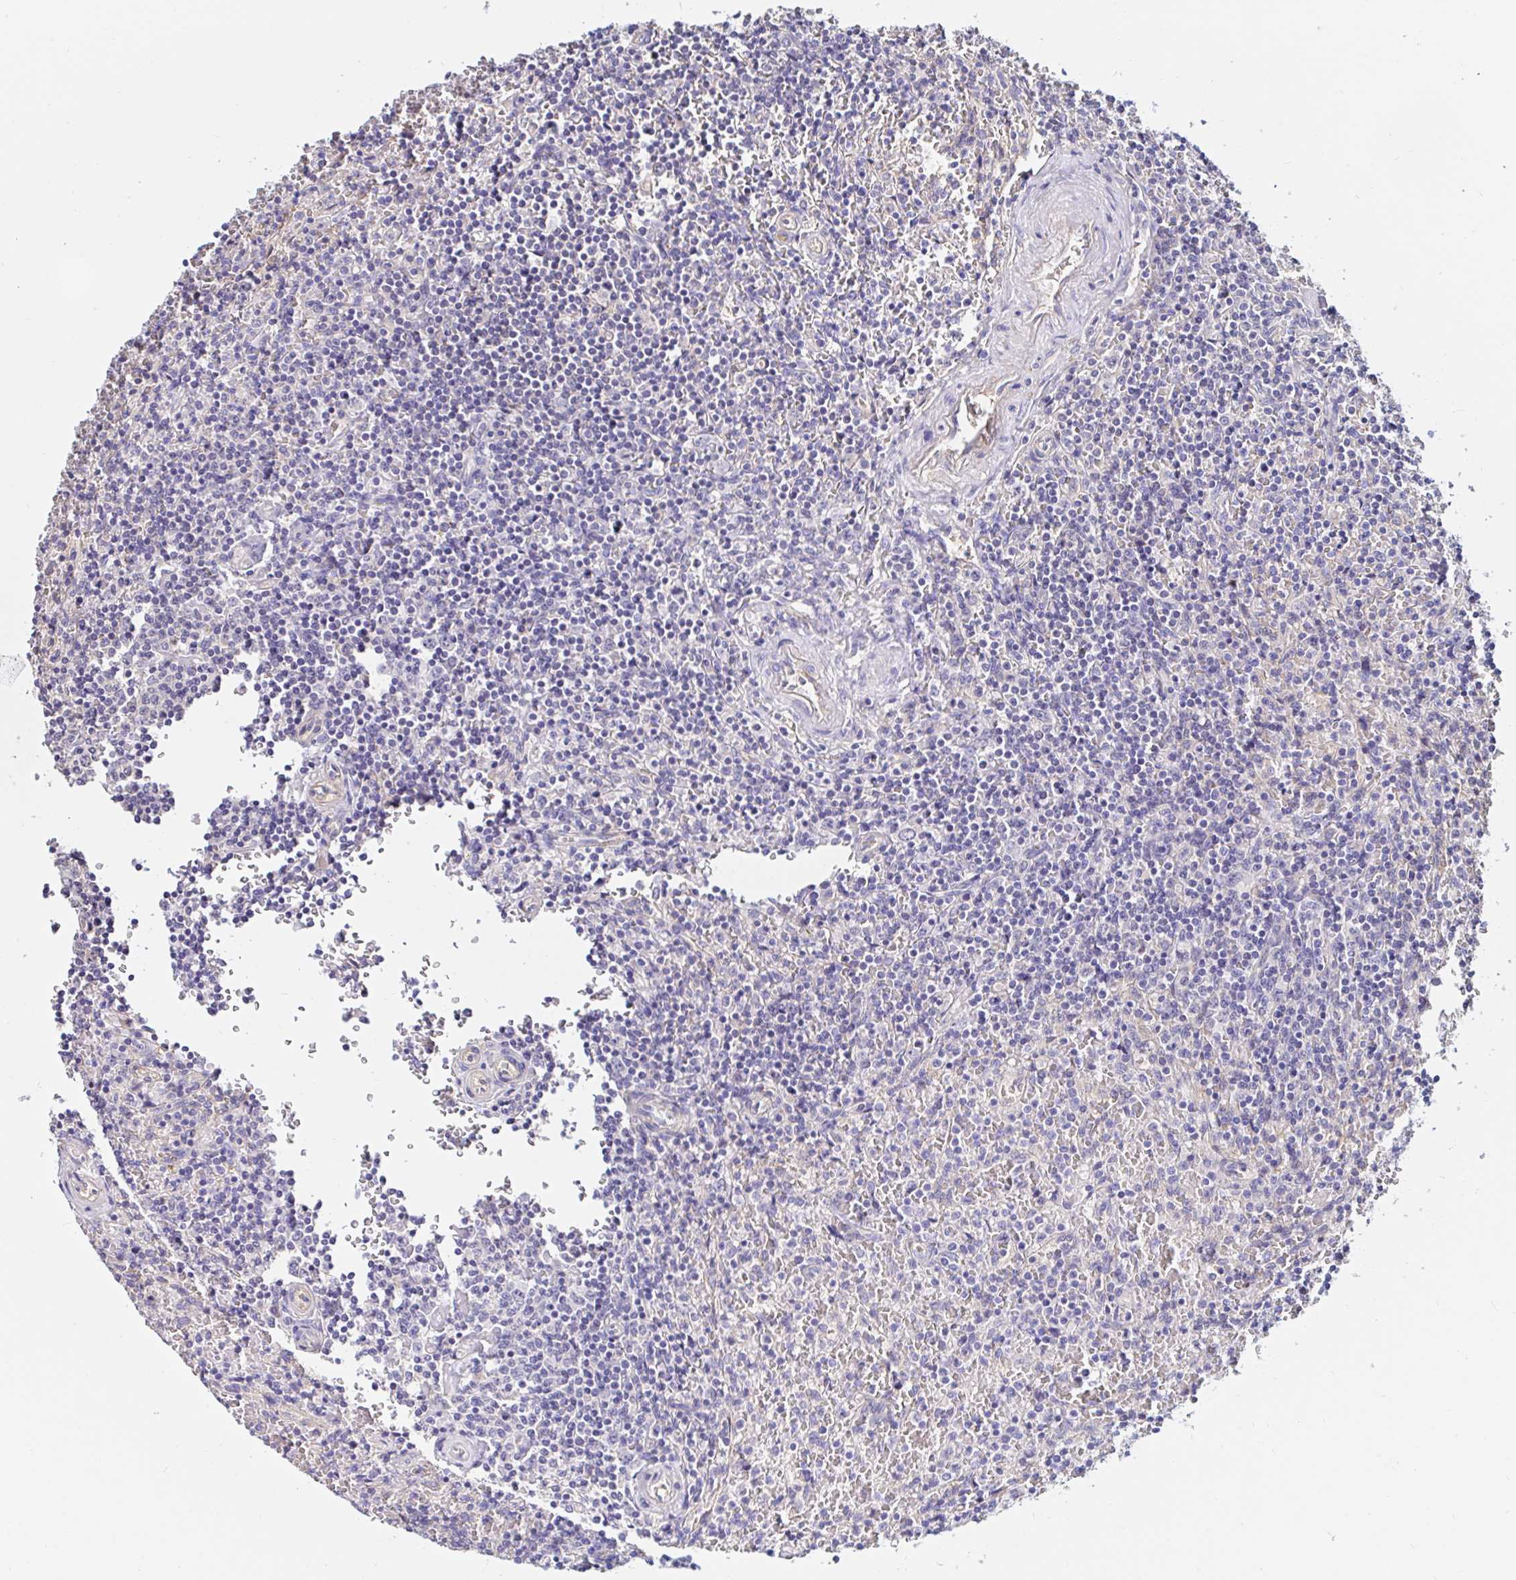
{"staining": {"intensity": "negative", "quantity": "none", "location": "none"}, "tissue": "lymphoma", "cell_type": "Tumor cells", "image_type": "cancer", "snomed": [{"axis": "morphology", "description": "Malignant lymphoma, non-Hodgkin's type, Low grade"}, {"axis": "topography", "description": "Spleen"}], "caption": "An immunohistochemistry (IHC) micrograph of lymphoma is shown. There is no staining in tumor cells of lymphoma.", "gene": "RSRP1", "patient": {"sex": "female", "age": 64}}